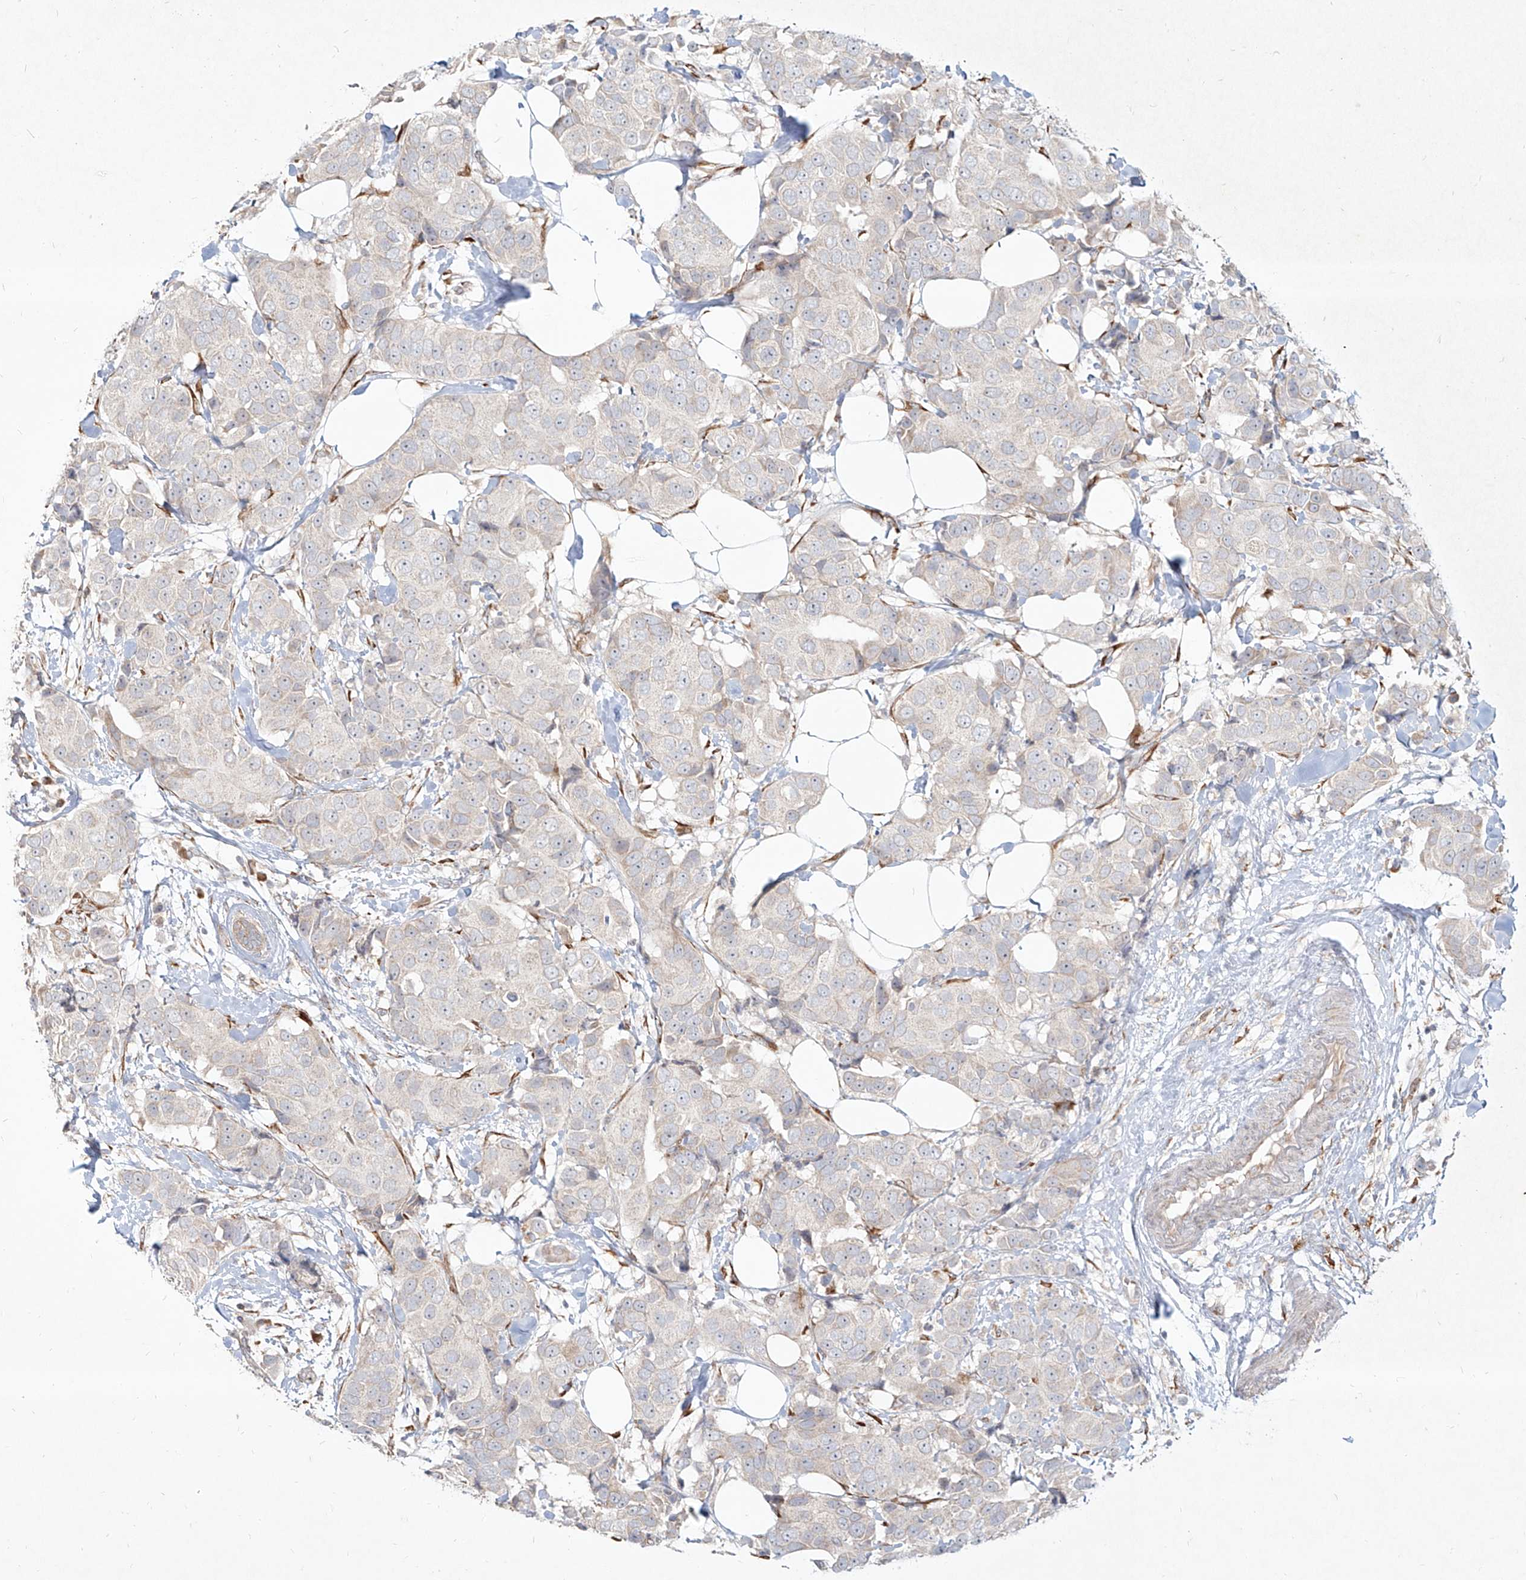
{"staining": {"intensity": "negative", "quantity": "none", "location": "none"}, "tissue": "breast cancer", "cell_type": "Tumor cells", "image_type": "cancer", "snomed": [{"axis": "morphology", "description": "Normal tissue, NOS"}, {"axis": "morphology", "description": "Duct carcinoma"}, {"axis": "topography", "description": "Breast"}], "caption": "Immunohistochemistry (IHC) micrograph of human breast cancer (intraductal carcinoma) stained for a protein (brown), which displays no expression in tumor cells.", "gene": "CD209", "patient": {"sex": "female", "age": 39}}